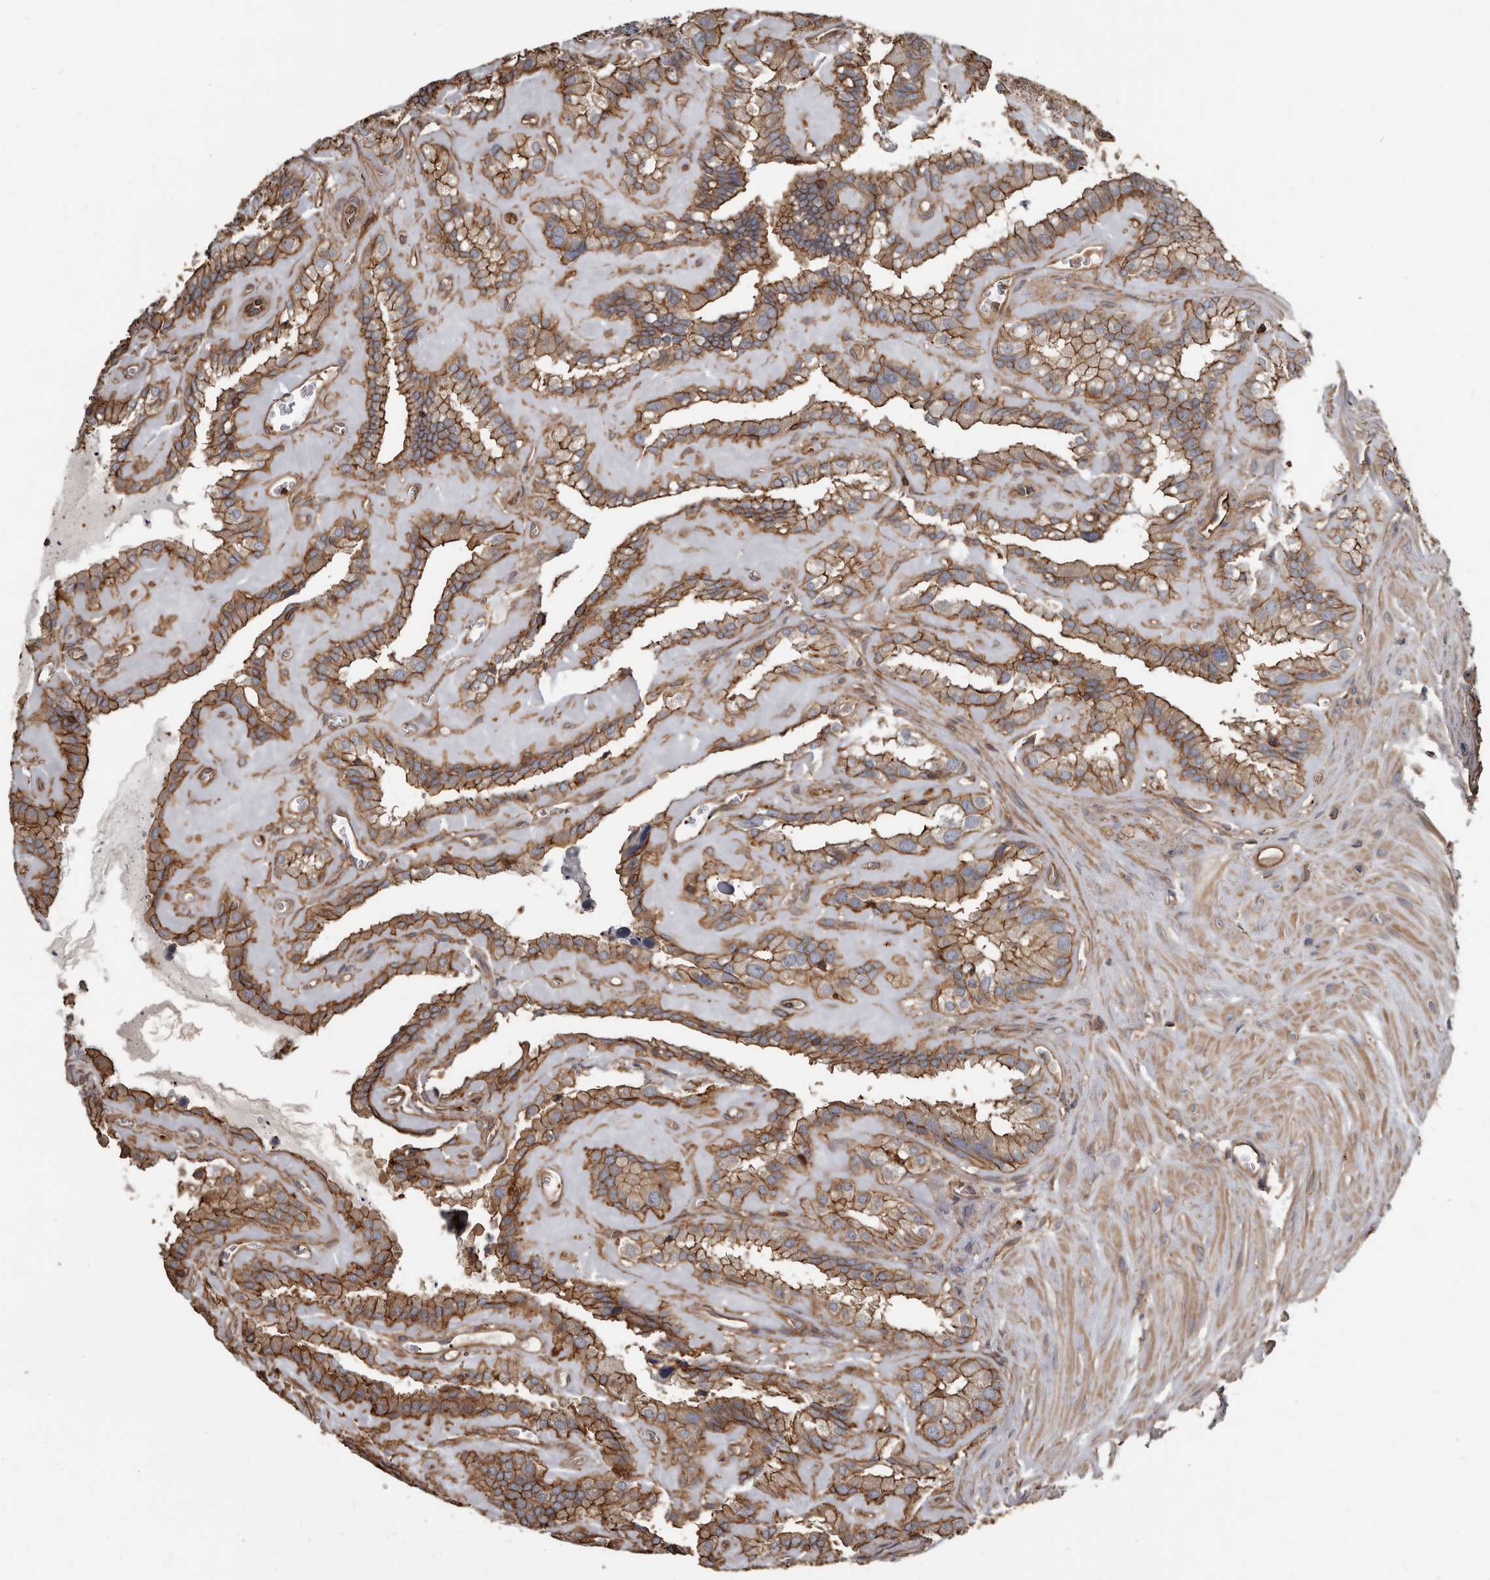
{"staining": {"intensity": "strong", "quantity": "25%-75%", "location": "cytoplasmic/membranous"}, "tissue": "seminal vesicle", "cell_type": "Glandular cells", "image_type": "normal", "snomed": [{"axis": "morphology", "description": "Normal tissue, NOS"}, {"axis": "topography", "description": "Prostate"}, {"axis": "topography", "description": "Seminal veicle"}], "caption": "The micrograph shows immunohistochemical staining of unremarkable seminal vesicle. There is strong cytoplasmic/membranous positivity is seen in about 25%-75% of glandular cells.", "gene": "DENND6B", "patient": {"sex": "male", "age": 59}}